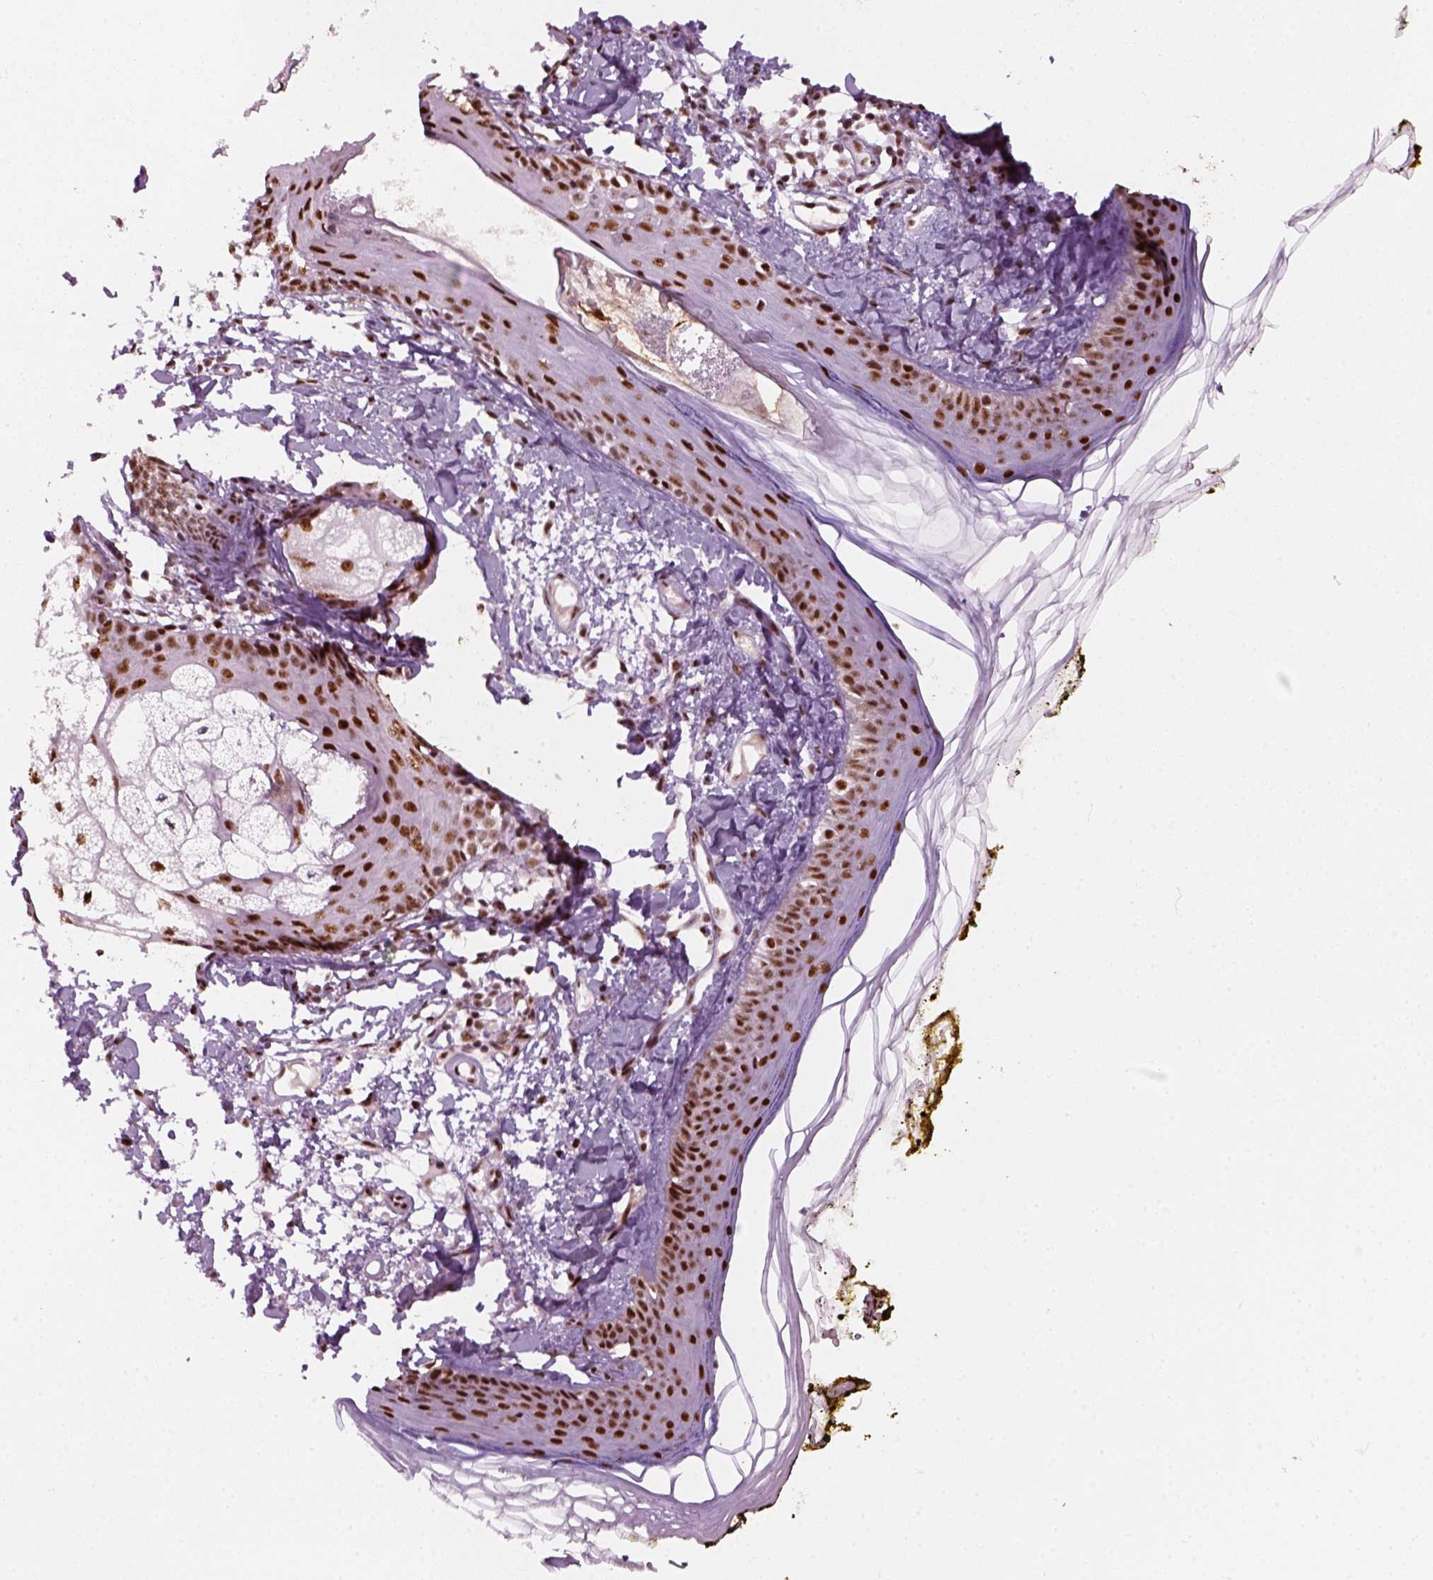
{"staining": {"intensity": "strong", "quantity": ">75%", "location": "nuclear"}, "tissue": "skin", "cell_type": "Fibroblasts", "image_type": "normal", "snomed": [{"axis": "morphology", "description": "Normal tissue, NOS"}, {"axis": "topography", "description": "Skin"}], "caption": "High-power microscopy captured an IHC histopathology image of unremarkable skin, revealing strong nuclear positivity in approximately >75% of fibroblasts.", "gene": "GTF2F1", "patient": {"sex": "male", "age": 76}}